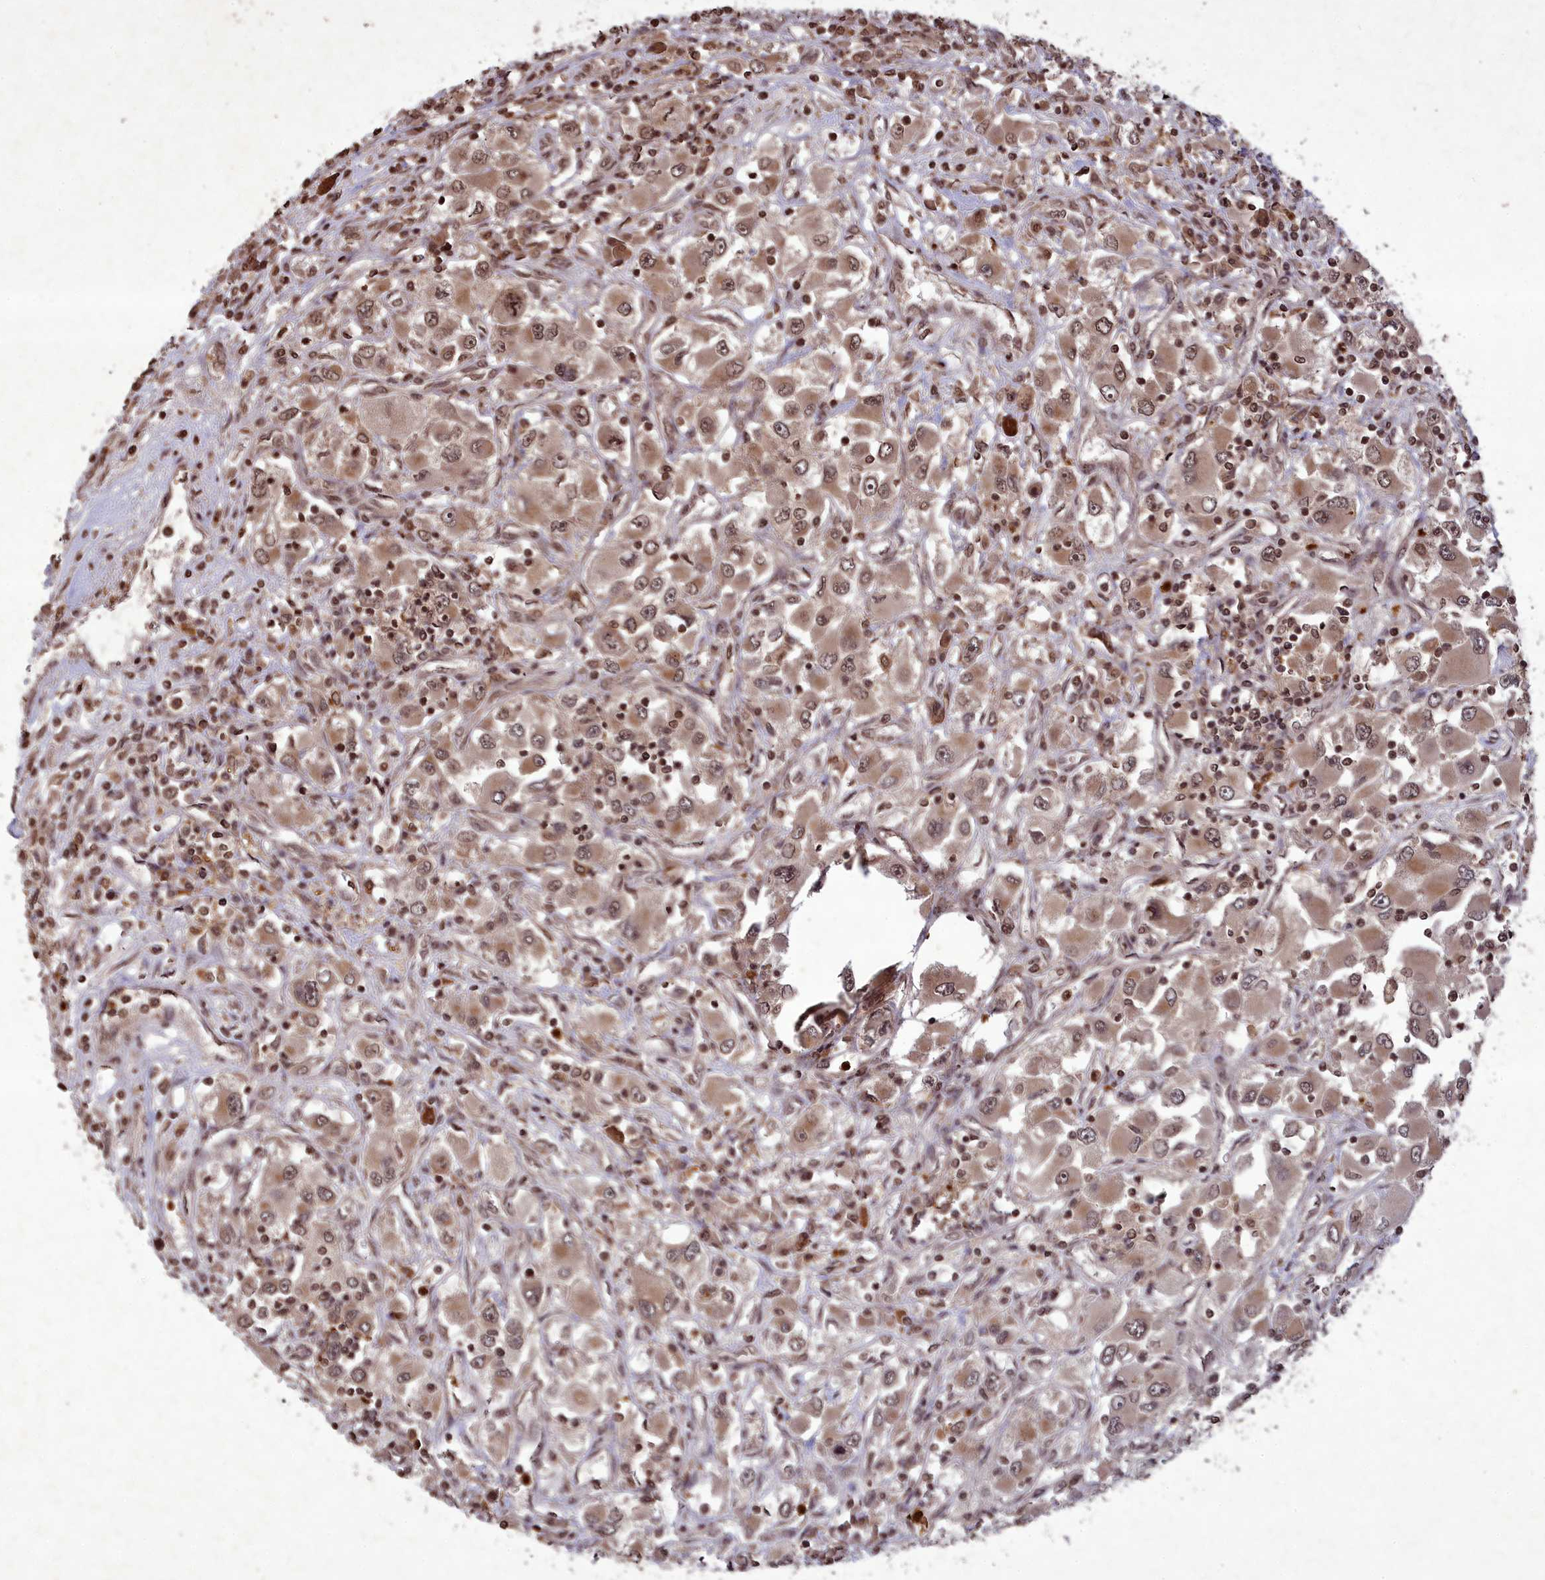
{"staining": {"intensity": "weak", "quantity": ">75%", "location": "cytoplasmic/membranous,nuclear"}, "tissue": "renal cancer", "cell_type": "Tumor cells", "image_type": "cancer", "snomed": [{"axis": "morphology", "description": "Adenocarcinoma, NOS"}, {"axis": "topography", "description": "Kidney"}], "caption": "Adenocarcinoma (renal) tissue exhibits weak cytoplasmic/membranous and nuclear positivity in approximately >75% of tumor cells The protein is shown in brown color, while the nuclei are stained blue.", "gene": "SRMS", "patient": {"sex": "female", "age": 52}}